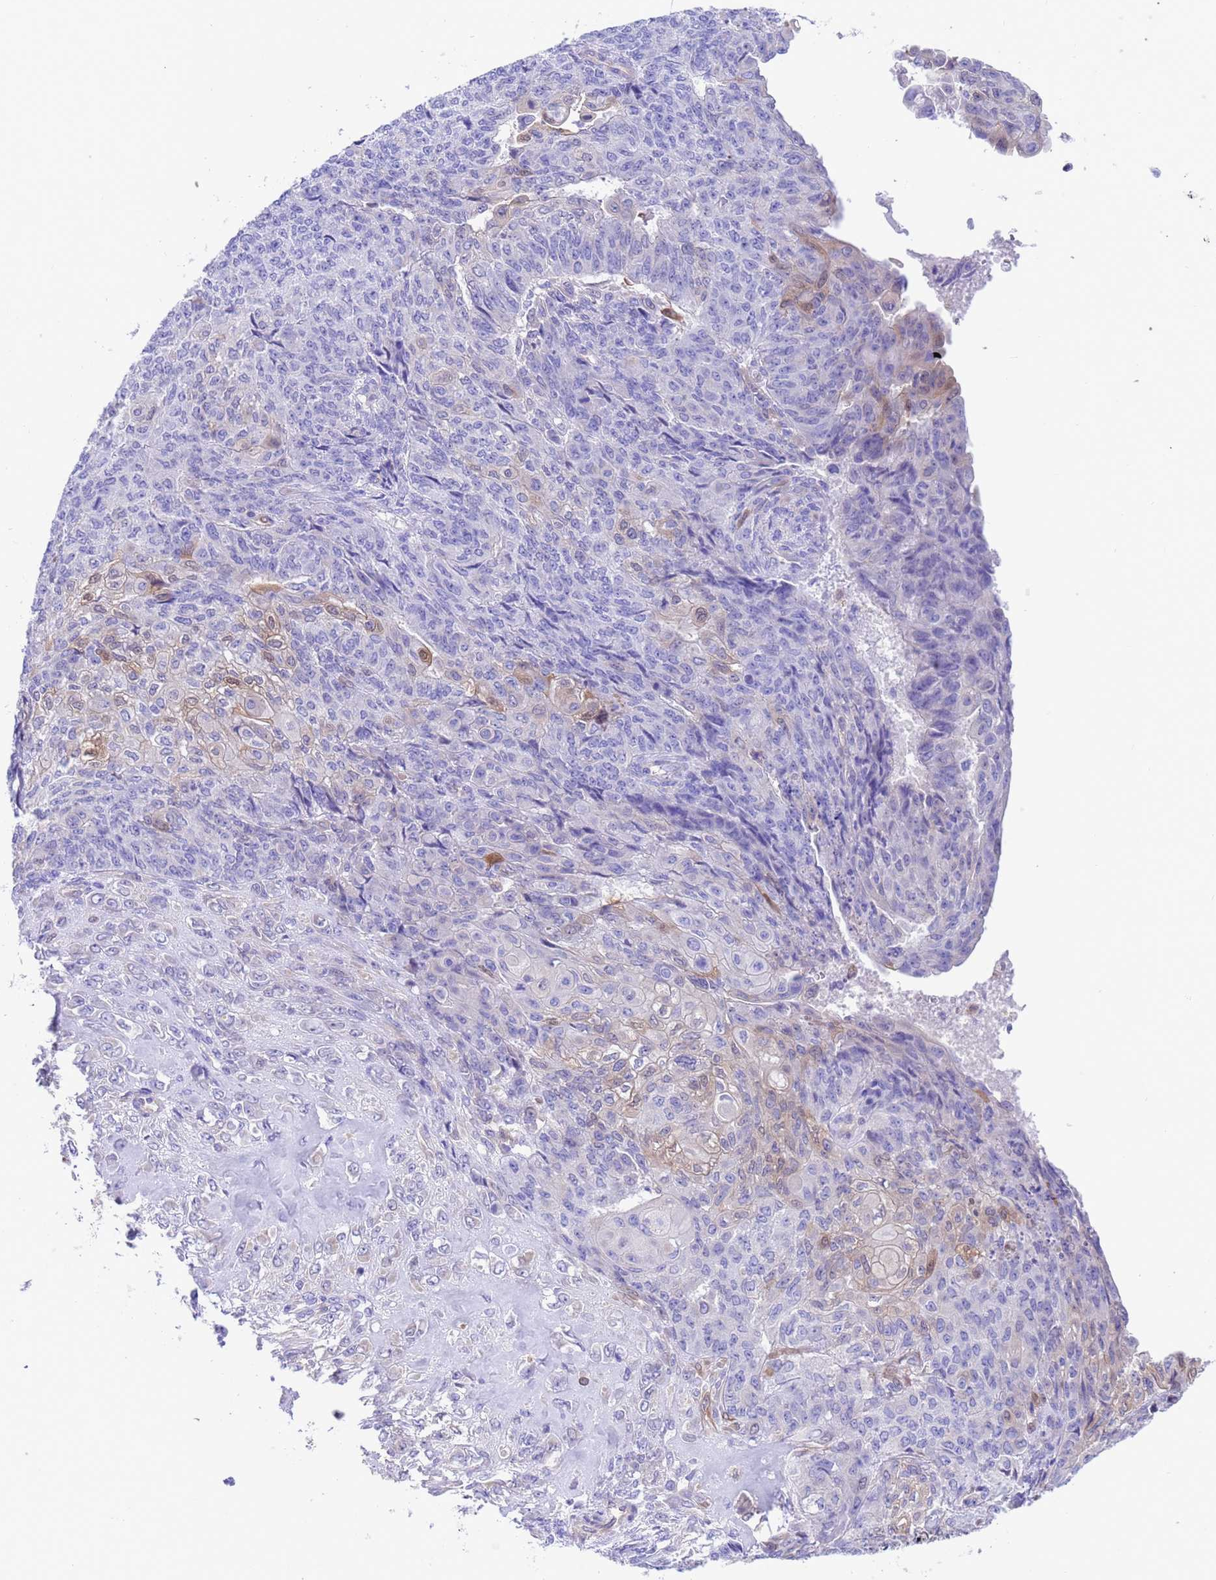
{"staining": {"intensity": "negative", "quantity": "none", "location": "none"}, "tissue": "endometrial cancer", "cell_type": "Tumor cells", "image_type": "cancer", "snomed": [{"axis": "morphology", "description": "Adenocarcinoma, NOS"}, {"axis": "topography", "description": "Endometrium"}], "caption": "This is an IHC photomicrograph of human endometrial cancer. There is no positivity in tumor cells.", "gene": "C6orf47", "patient": {"sex": "female", "age": 32}}